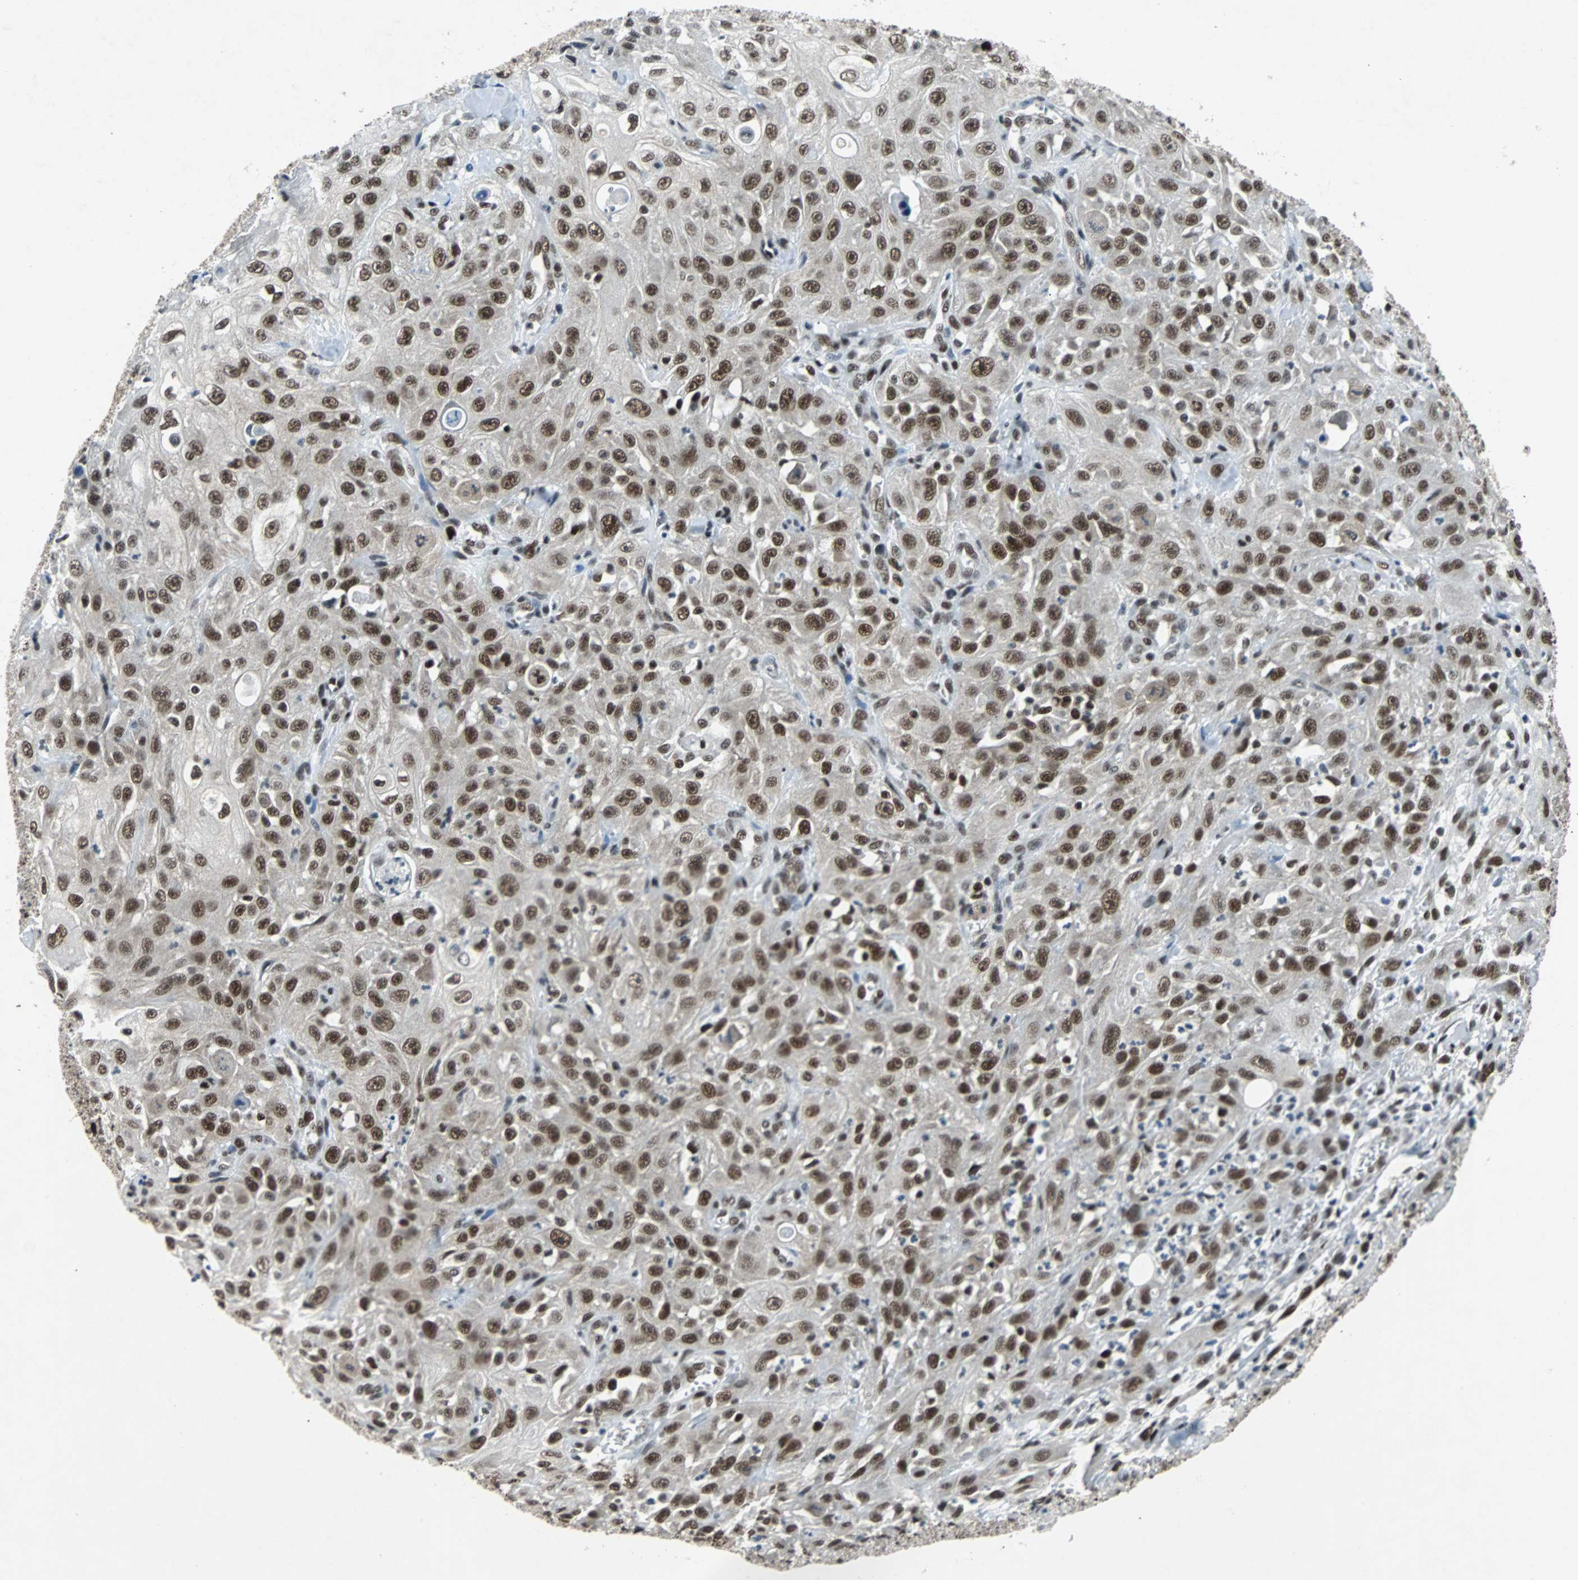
{"staining": {"intensity": "strong", "quantity": ">75%", "location": "cytoplasmic/membranous,nuclear"}, "tissue": "skin cancer", "cell_type": "Tumor cells", "image_type": "cancer", "snomed": [{"axis": "morphology", "description": "Squamous cell carcinoma, NOS"}, {"axis": "morphology", "description": "Squamous cell carcinoma, metastatic, NOS"}, {"axis": "topography", "description": "Skin"}, {"axis": "topography", "description": "Lymph node"}], "caption": "Immunohistochemical staining of skin cancer shows high levels of strong cytoplasmic/membranous and nuclear protein staining in approximately >75% of tumor cells.", "gene": "GATAD2A", "patient": {"sex": "male", "age": 75}}